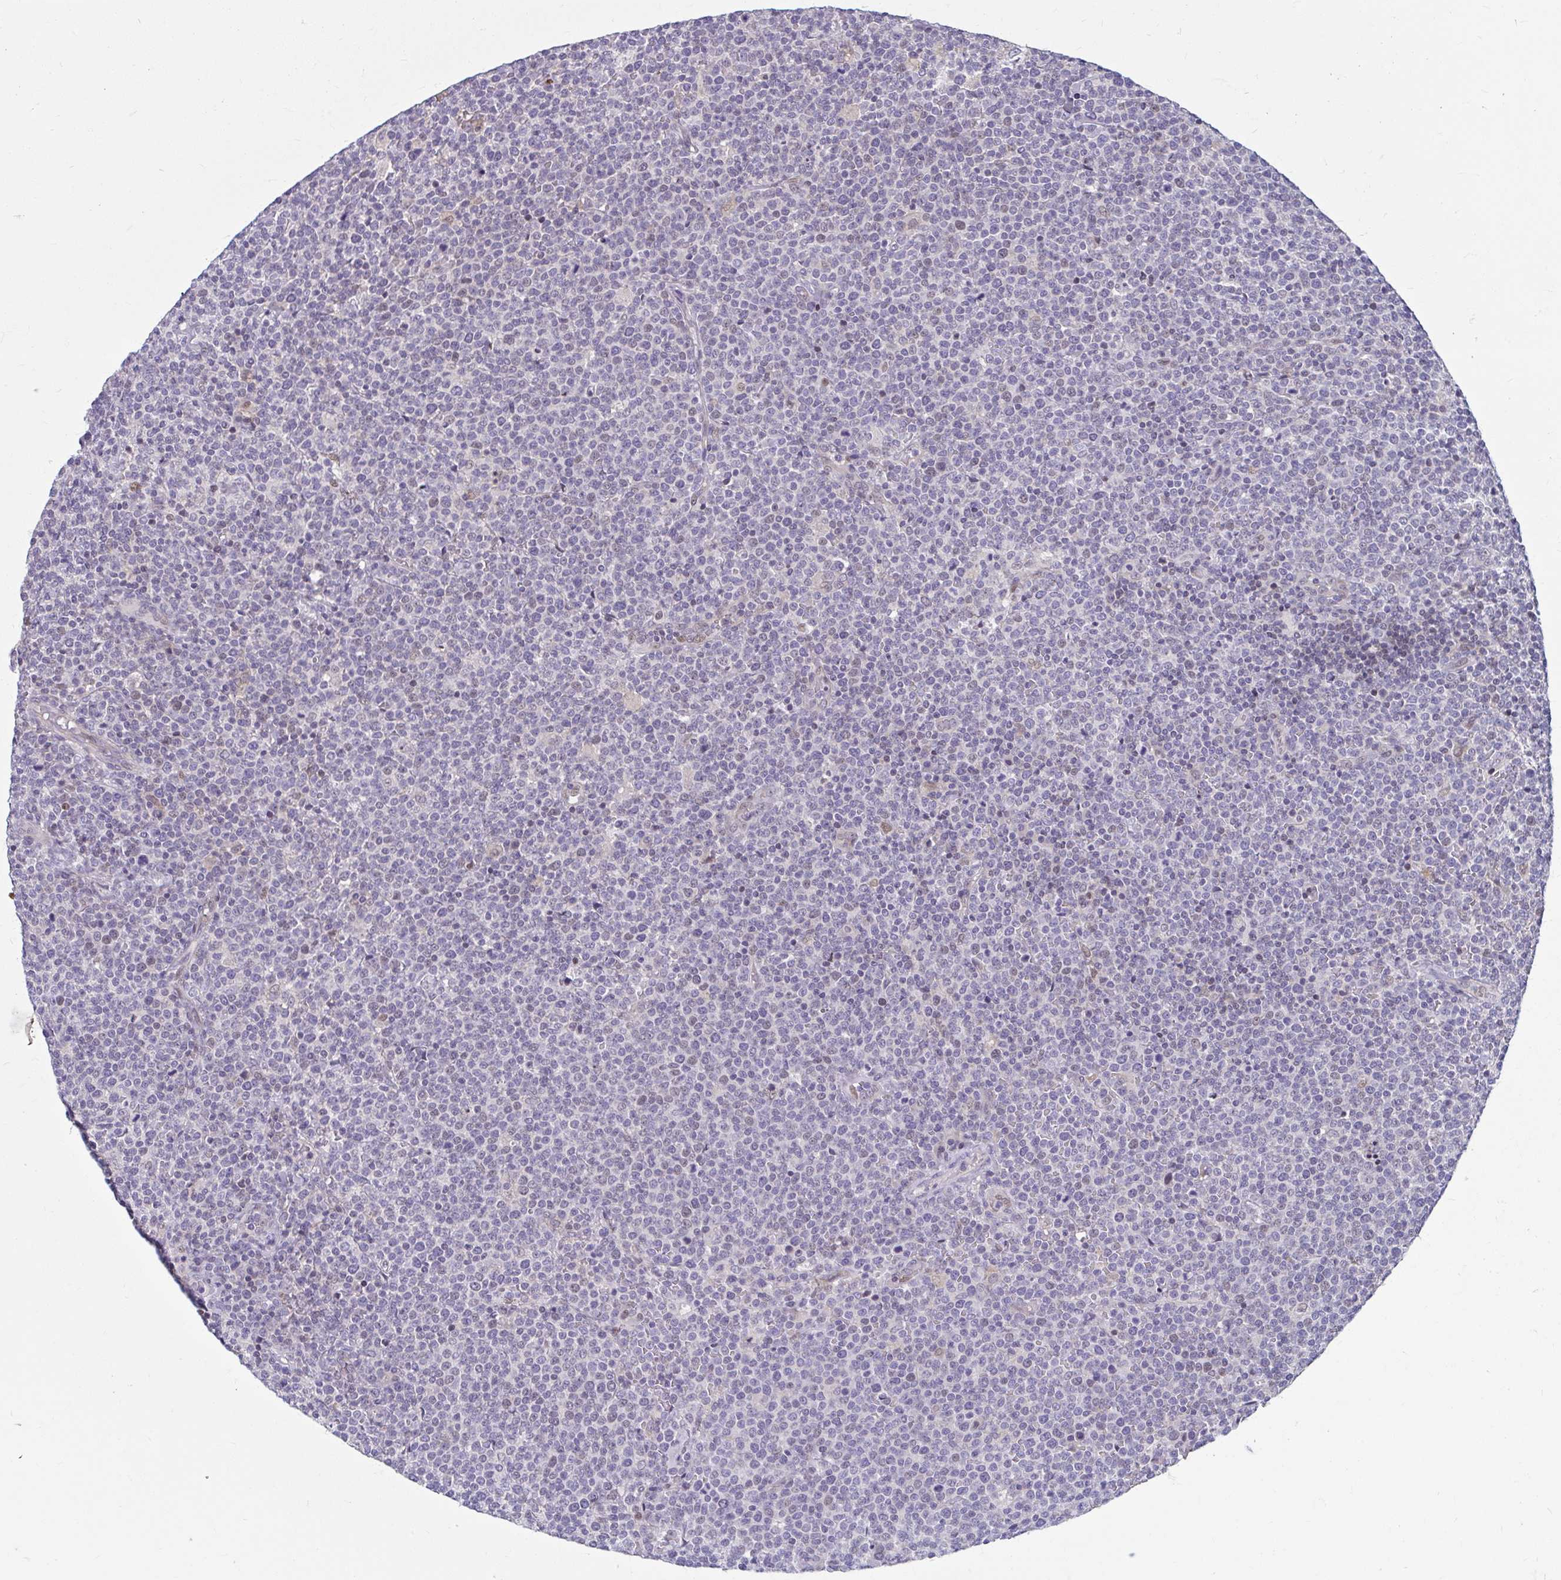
{"staining": {"intensity": "negative", "quantity": "none", "location": "none"}, "tissue": "lymphoma", "cell_type": "Tumor cells", "image_type": "cancer", "snomed": [{"axis": "morphology", "description": "Malignant lymphoma, non-Hodgkin's type, High grade"}, {"axis": "topography", "description": "Lymph node"}], "caption": "Human lymphoma stained for a protein using IHC shows no staining in tumor cells.", "gene": "ODF1", "patient": {"sex": "male", "age": 61}}